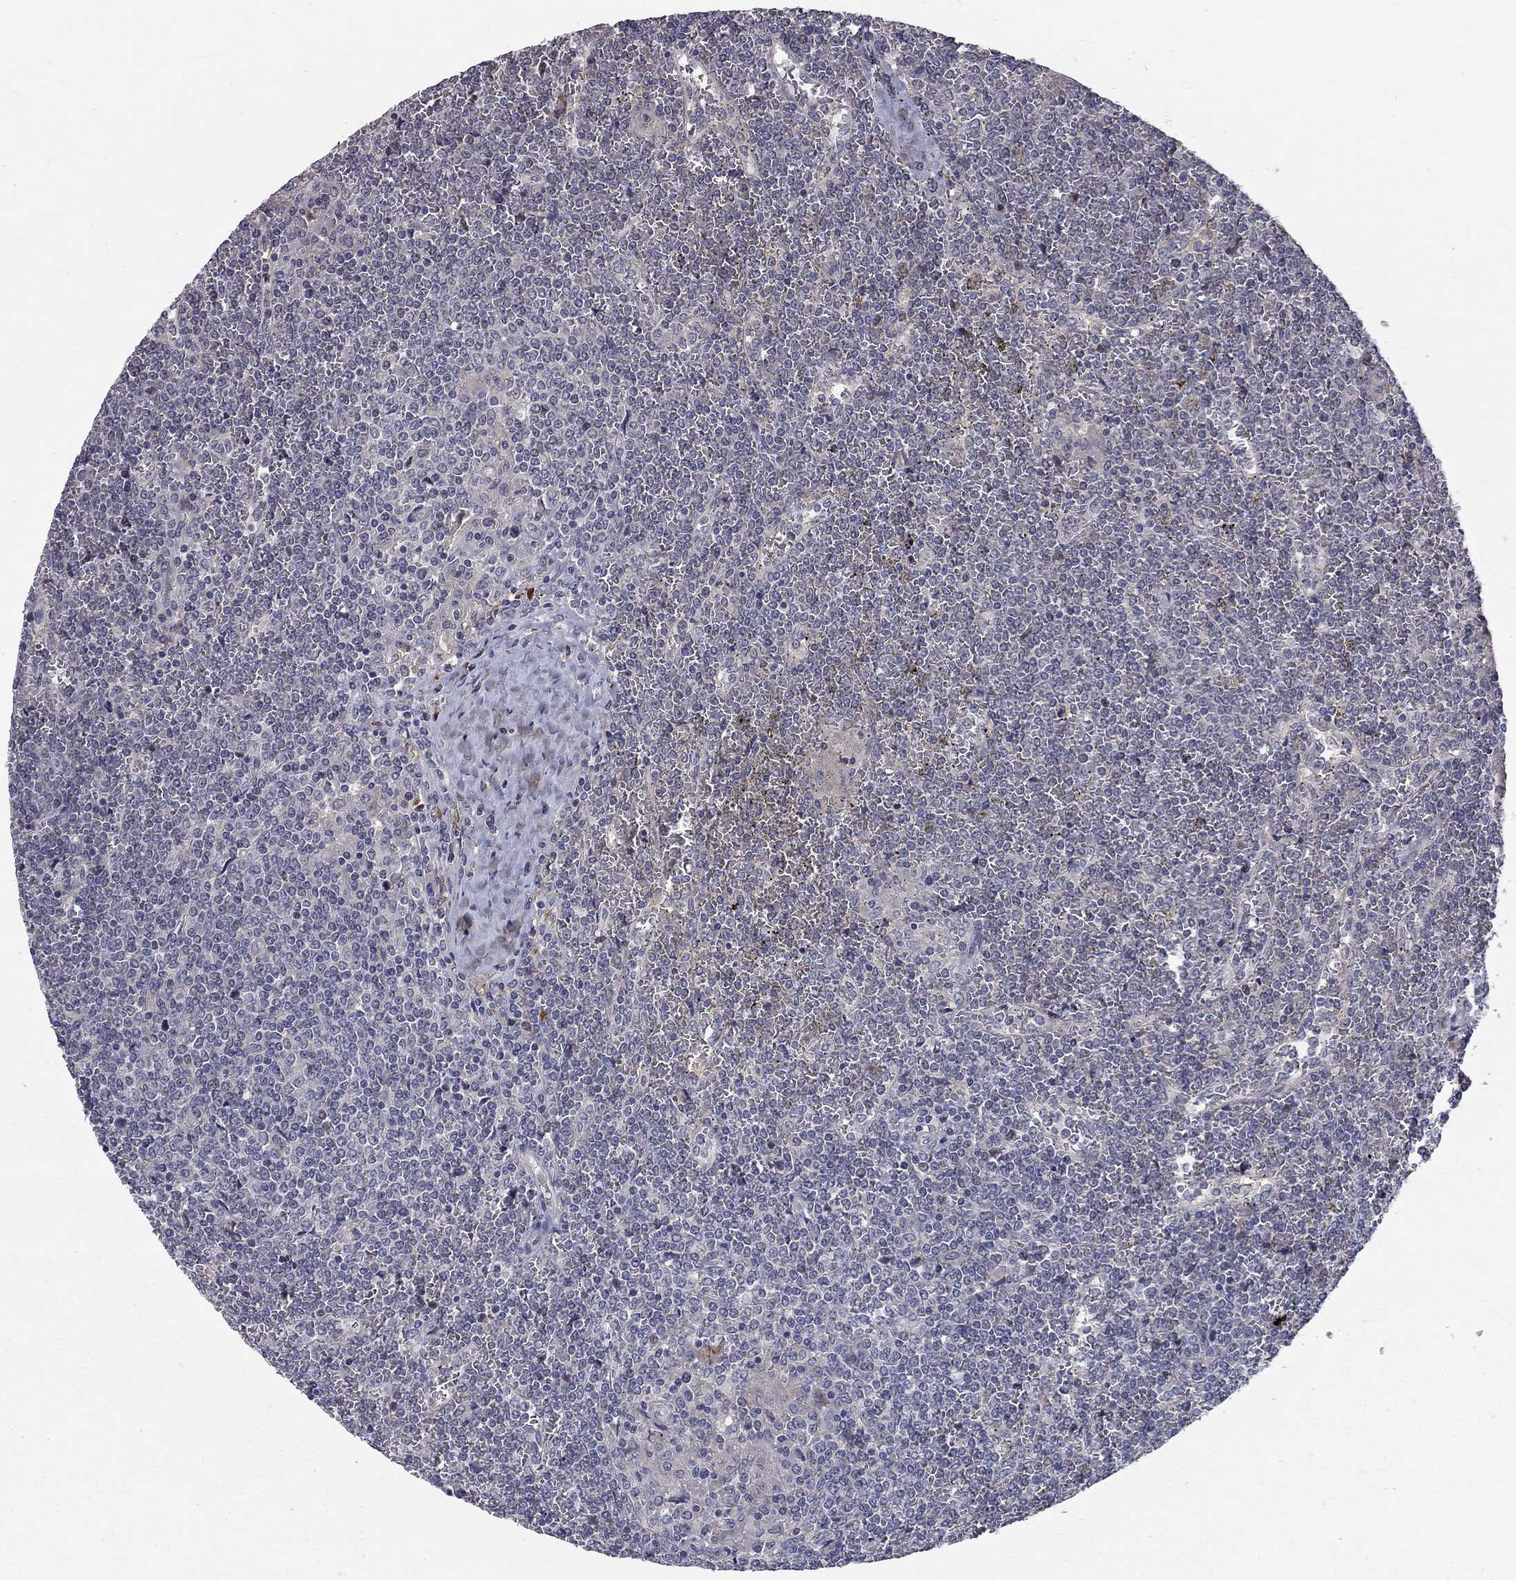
{"staining": {"intensity": "negative", "quantity": "none", "location": "none"}, "tissue": "lymphoma", "cell_type": "Tumor cells", "image_type": "cancer", "snomed": [{"axis": "morphology", "description": "Malignant lymphoma, non-Hodgkin's type, Low grade"}, {"axis": "topography", "description": "Spleen"}], "caption": "The micrograph reveals no staining of tumor cells in lymphoma.", "gene": "FAM3B", "patient": {"sex": "female", "age": 19}}